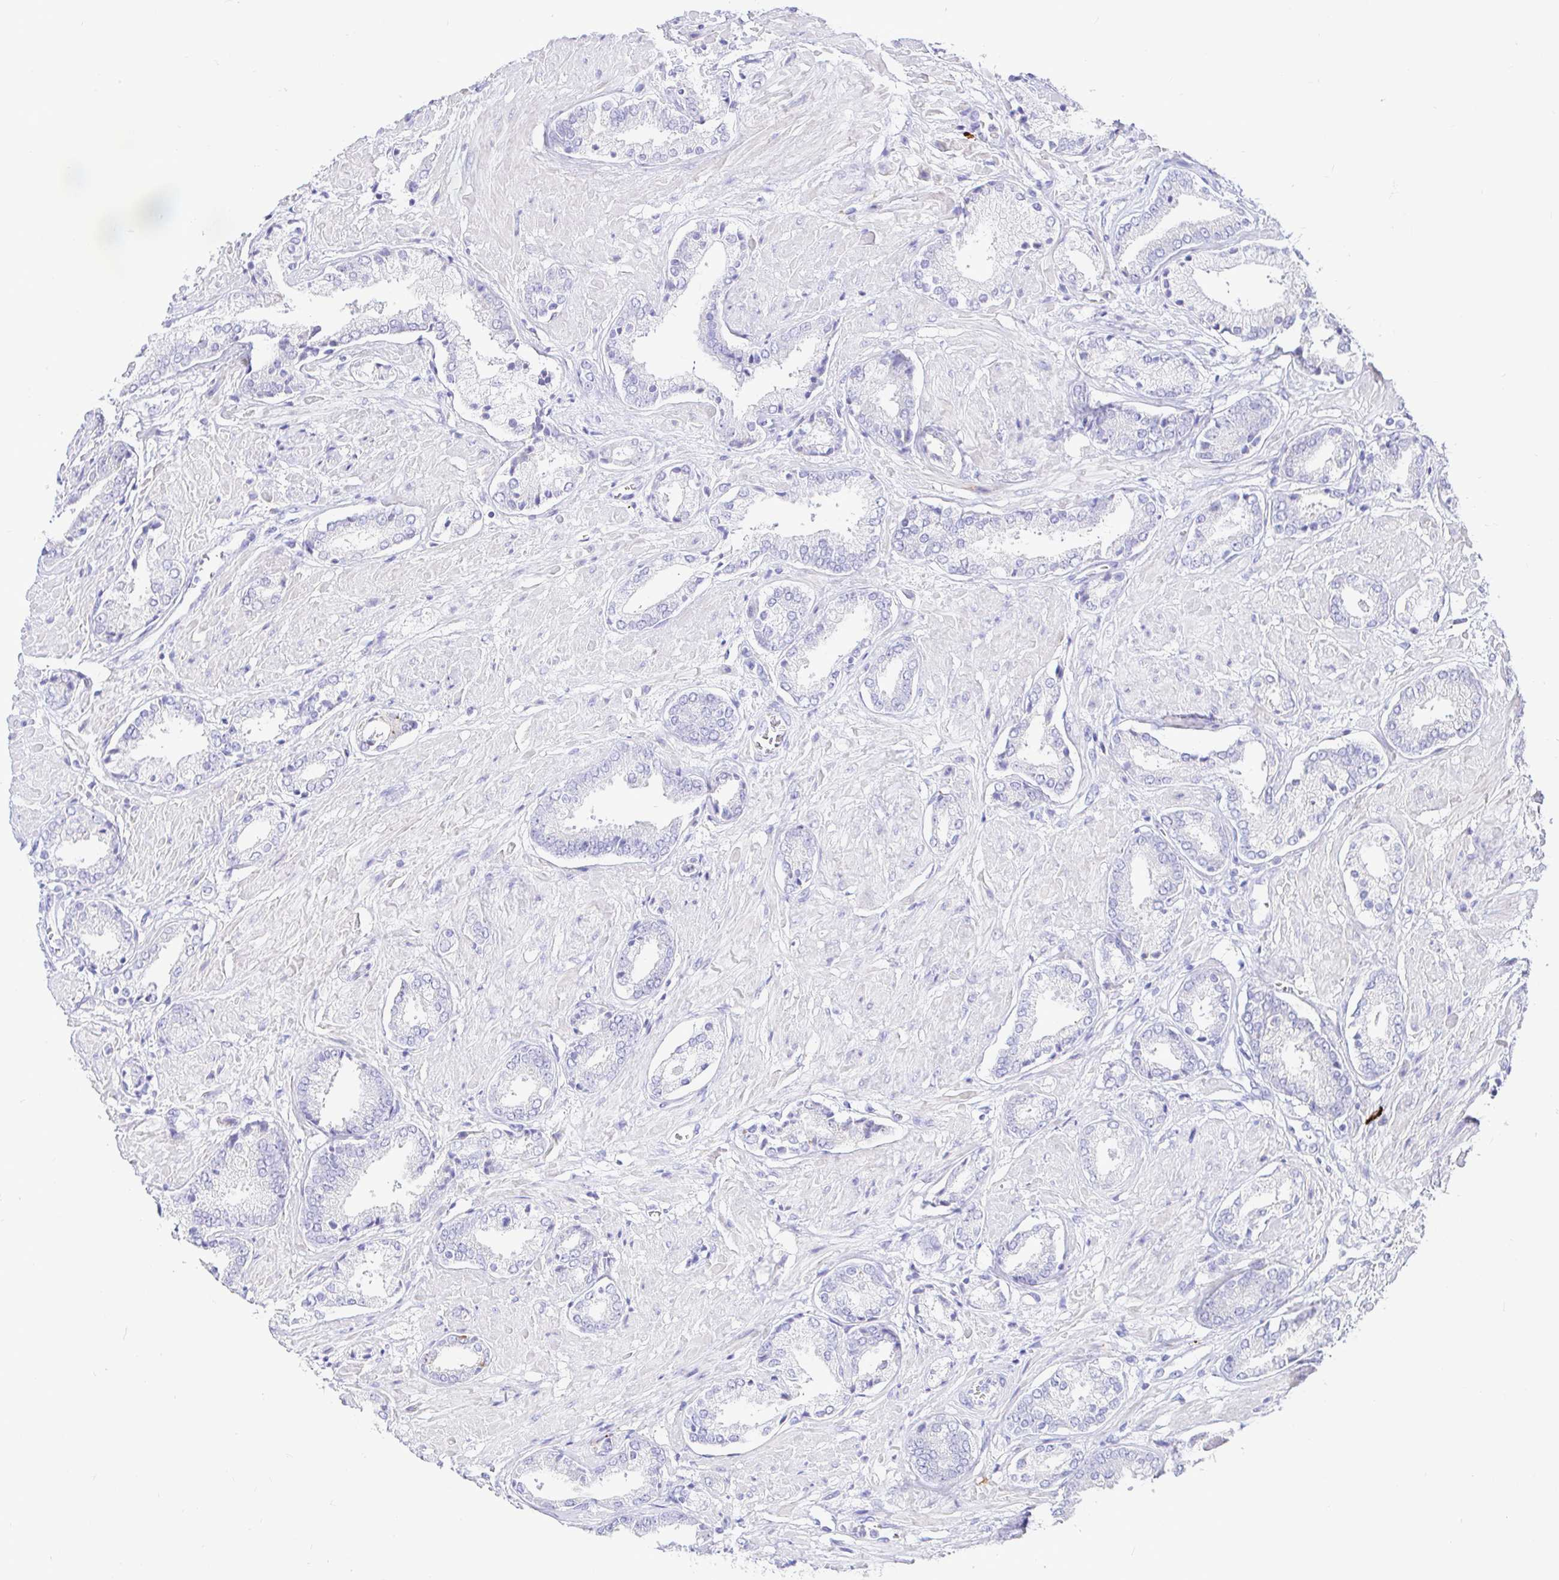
{"staining": {"intensity": "negative", "quantity": "none", "location": "none"}, "tissue": "prostate cancer", "cell_type": "Tumor cells", "image_type": "cancer", "snomed": [{"axis": "morphology", "description": "Adenocarcinoma, High grade"}, {"axis": "topography", "description": "Prostate"}], "caption": "The image reveals no staining of tumor cells in adenocarcinoma (high-grade) (prostate). (DAB IHC visualized using brightfield microscopy, high magnification).", "gene": "CCDC62", "patient": {"sex": "male", "age": 56}}